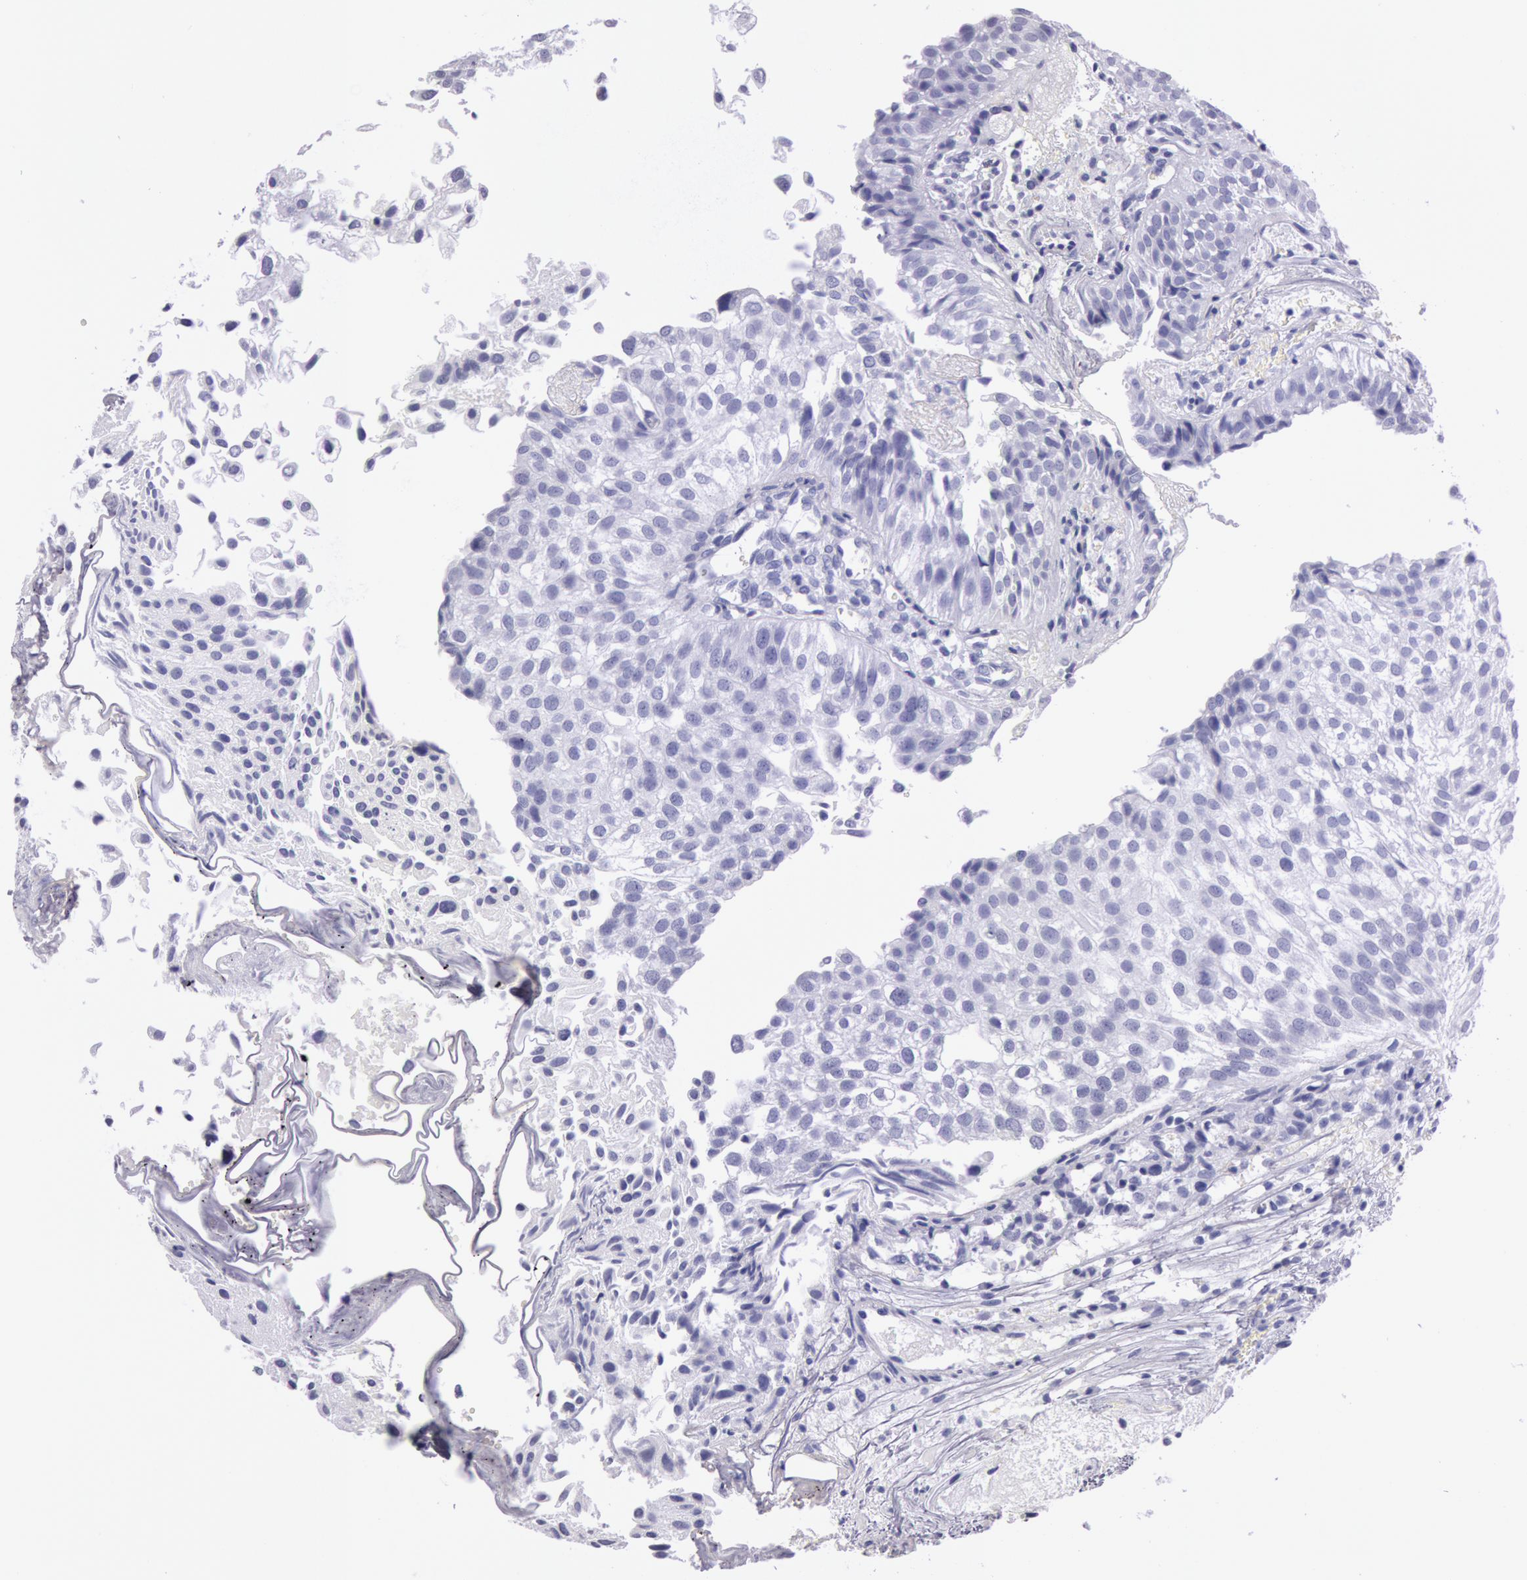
{"staining": {"intensity": "negative", "quantity": "none", "location": "none"}, "tissue": "urothelial cancer", "cell_type": "Tumor cells", "image_type": "cancer", "snomed": [{"axis": "morphology", "description": "Urothelial carcinoma, Low grade"}, {"axis": "topography", "description": "Urinary bladder"}], "caption": "The immunohistochemistry (IHC) micrograph has no significant staining in tumor cells of urothelial cancer tissue.", "gene": "ESS2", "patient": {"sex": "female", "age": 89}}